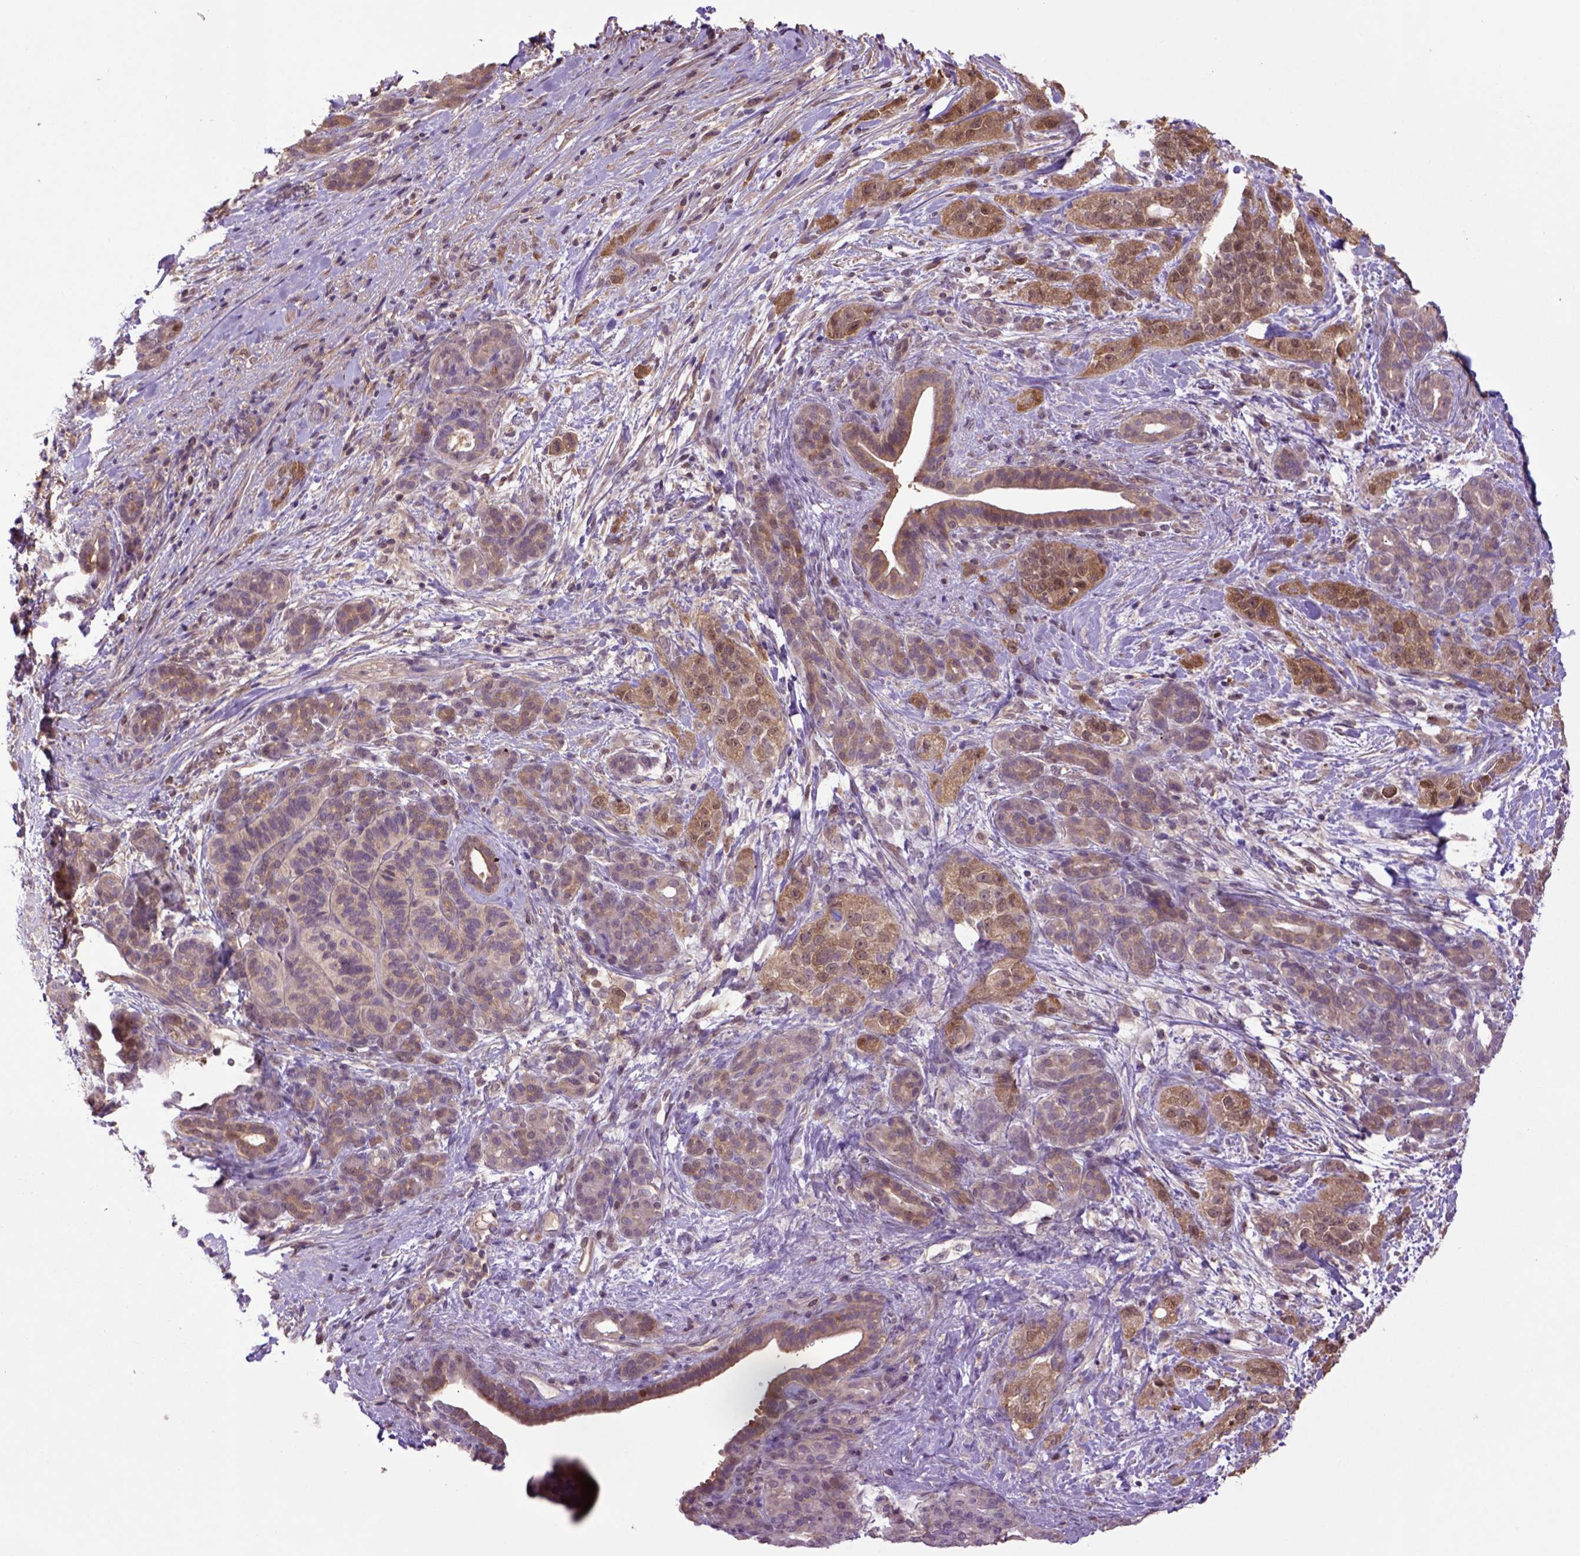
{"staining": {"intensity": "moderate", "quantity": ">75%", "location": "cytoplasmic/membranous,nuclear"}, "tissue": "pancreatic cancer", "cell_type": "Tumor cells", "image_type": "cancer", "snomed": [{"axis": "morphology", "description": "Adenocarcinoma, NOS"}, {"axis": "topography", "description": "Pancreas"}], "caption": "Protein expression analysis of pancreatic cancer shows moderate cytoplasmic/membranous and nuclear staining in approximately >75% of tumor cells.", "gene": "HSPBP1", "patient": {"sex": "male", "age": 44}}